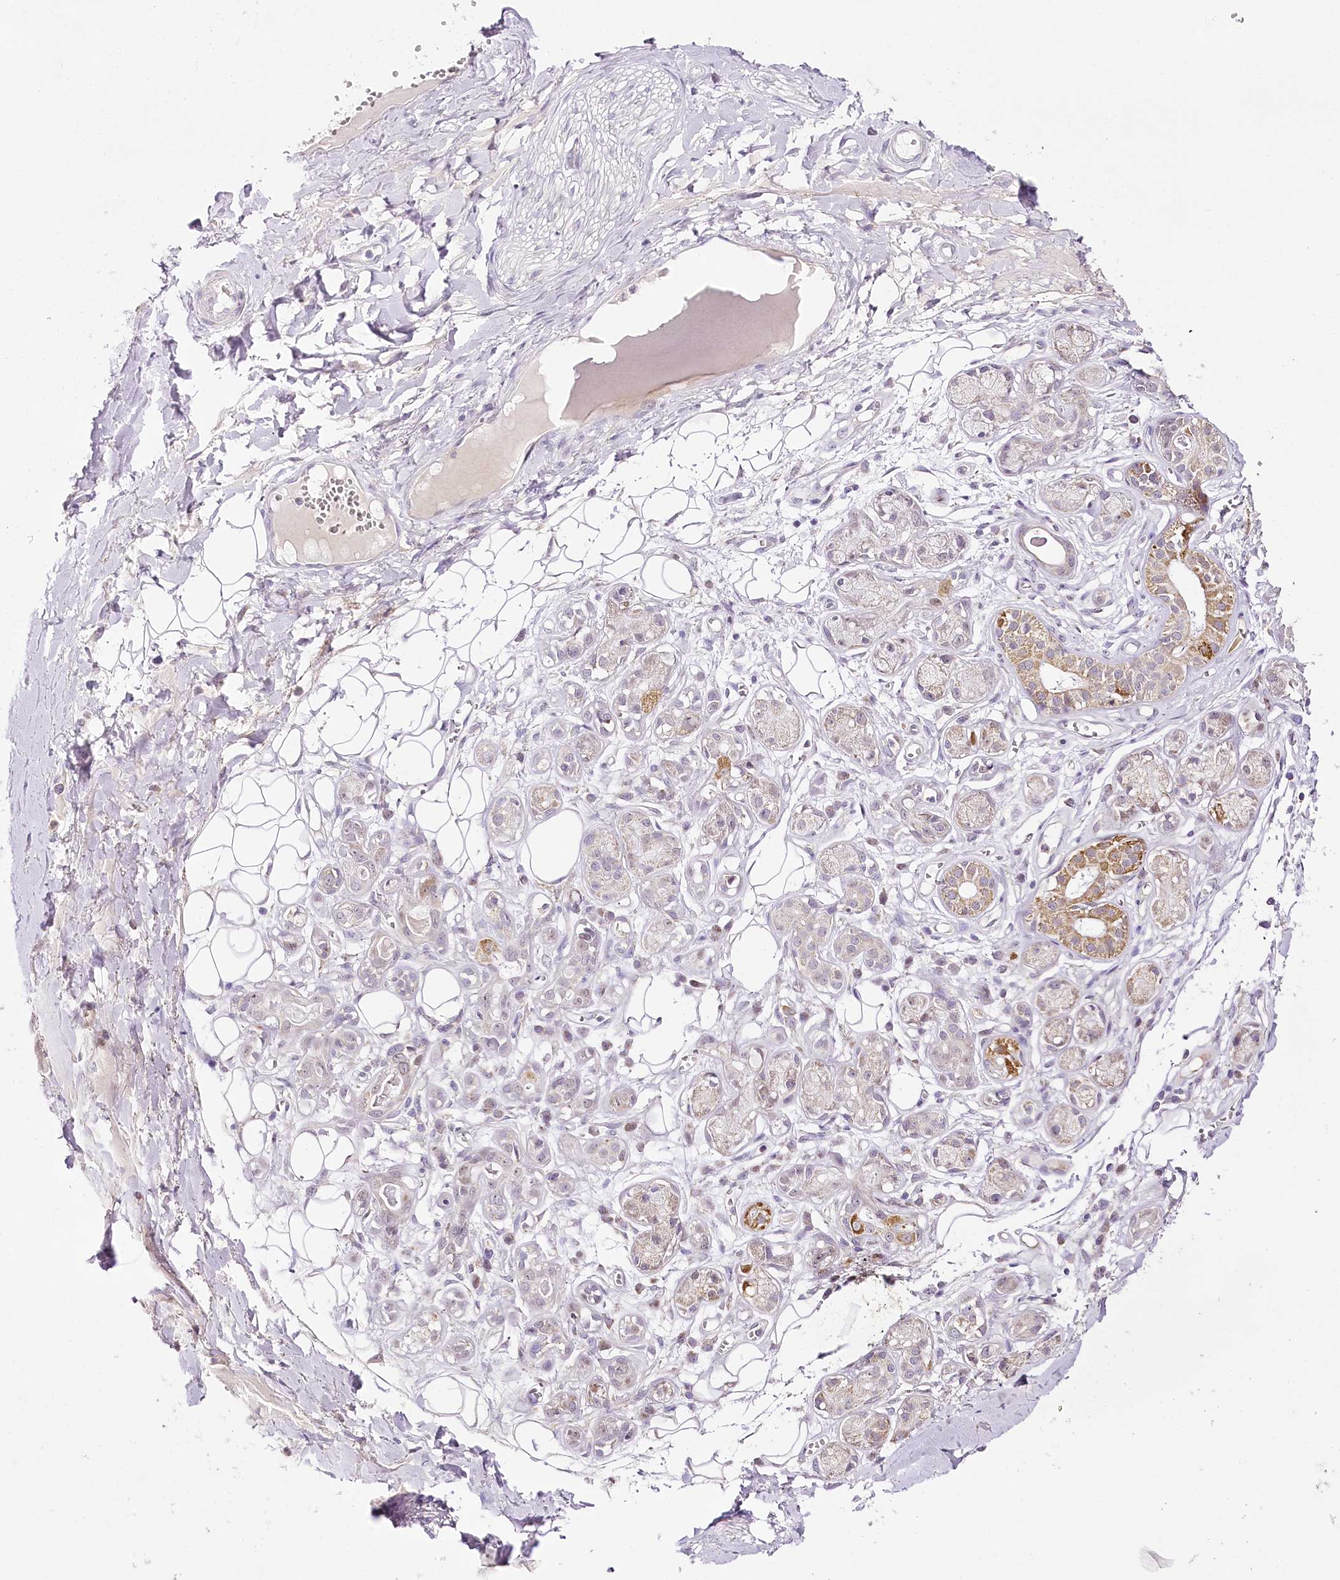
{"staining": {"intensity": "negative", "quantity": "none", "location": "none"}, "tissue": "adipose tissue", "cell_type": "Adipocytes", "image_type": "normal", "snomed": [{"axis": "morphology", "description": "Normal tissue, NOS"}, {"axis": "morphology", "description": "Inflammation, NOS"}, {"axis": "topography", "description": "Salivary gland"}, {"axis": "topography", "description": "Peripheral nerve tissue"}], "caption": "IHC photomicrograph of unremarkable adipose tissue stained for a protein (brown), which demonstrates no expression in adipocytes.", "gene": "CCDC30", "patient": {"sex": "female", "age": 75}}